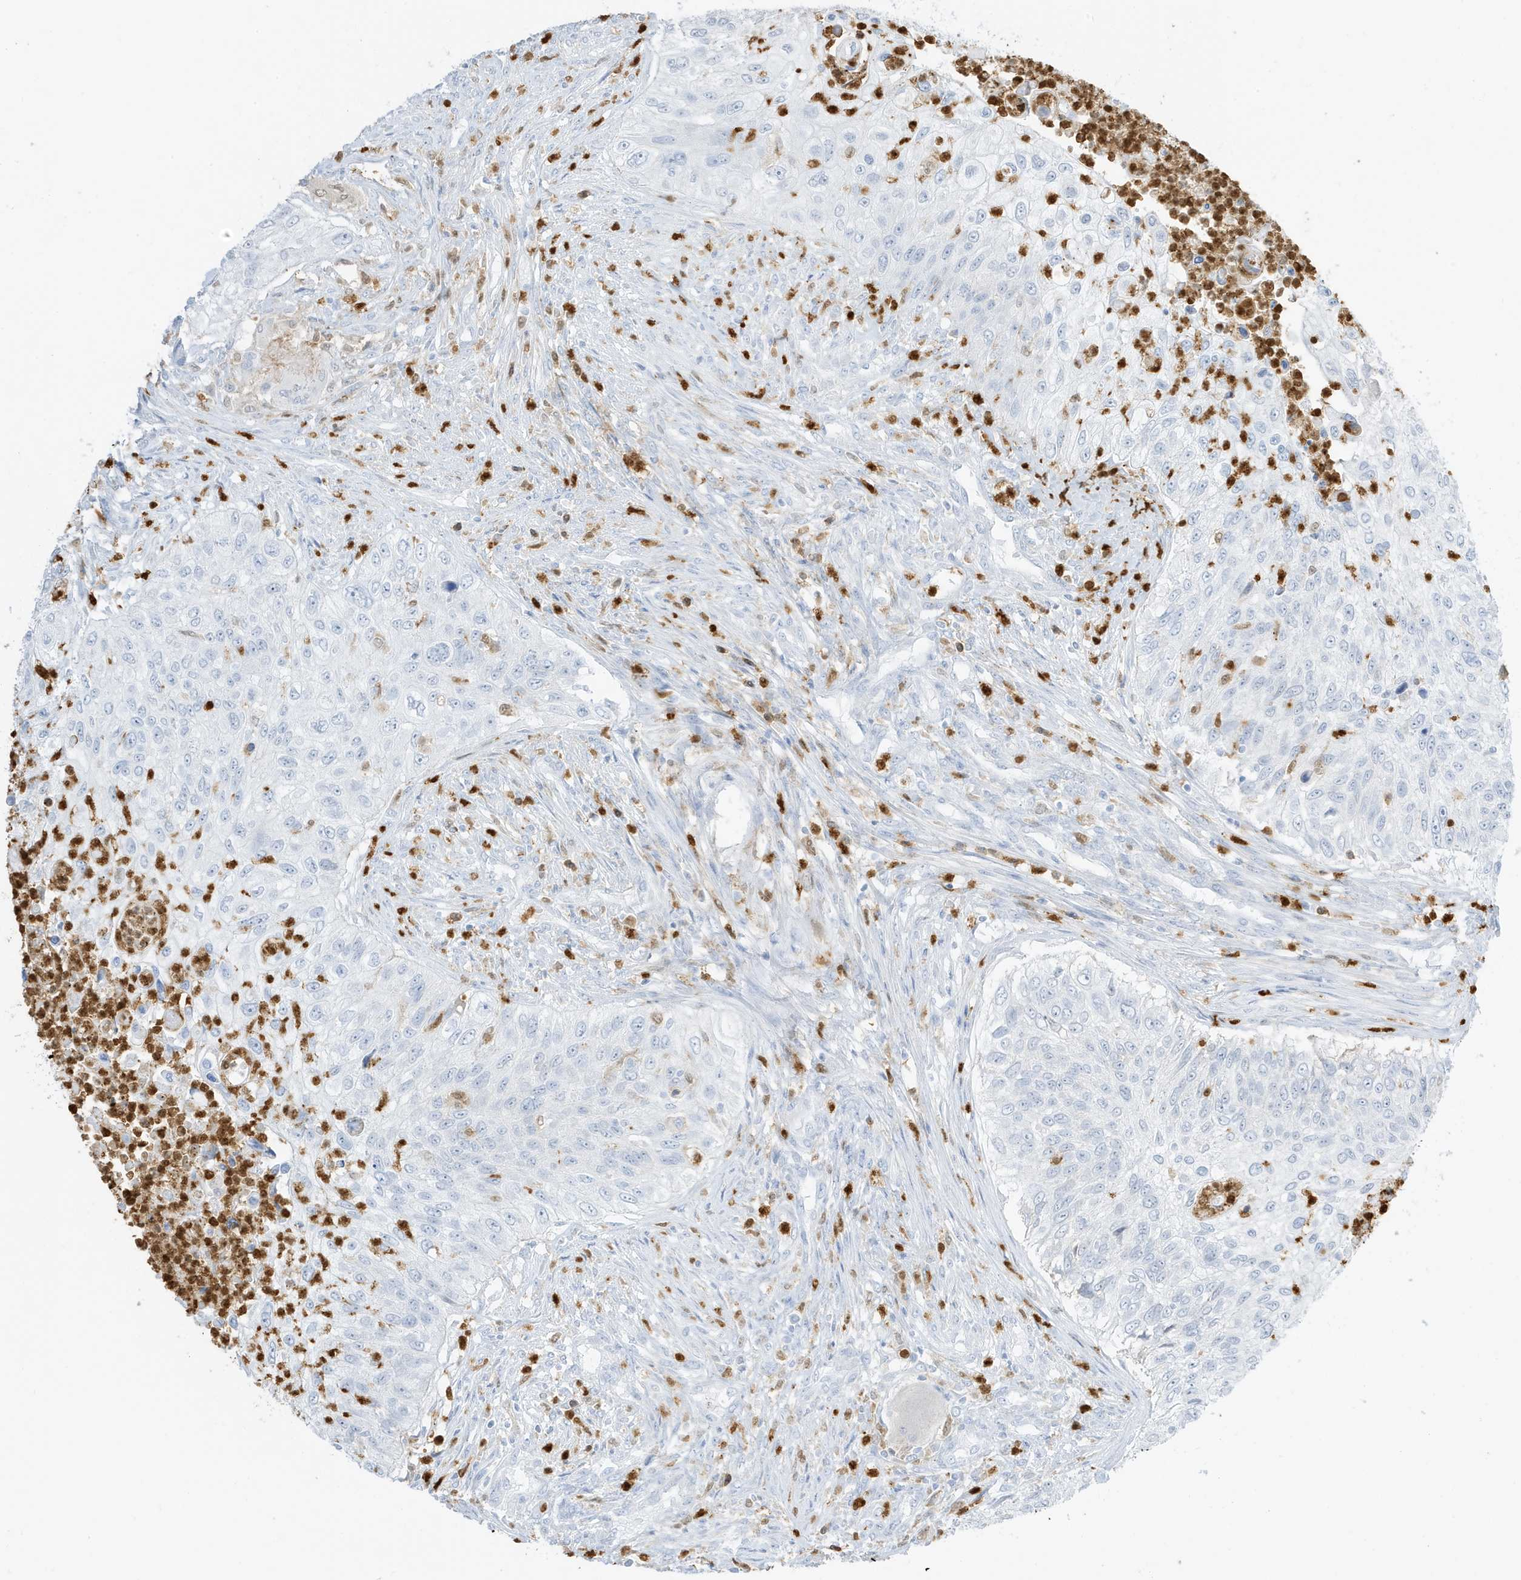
{"staining": {"intensity": "negative", "quantity": "none", "location": "none"}, "tissue": "urothelial cancer", "cell_type": "Tumor cells", "image_type": "cancer", "snomed": [{"axis": "morphology", "description": "Urothelial carcinoma, High grade"}, {"axis": "topography", "description": "Urinary bladder"}], "caption": "This is an IHC histopathology image of urothelial cancer. There is no positivity in tumor cells.", "gene": "GCA", "patient": {"sex": "female", "age": 60}}